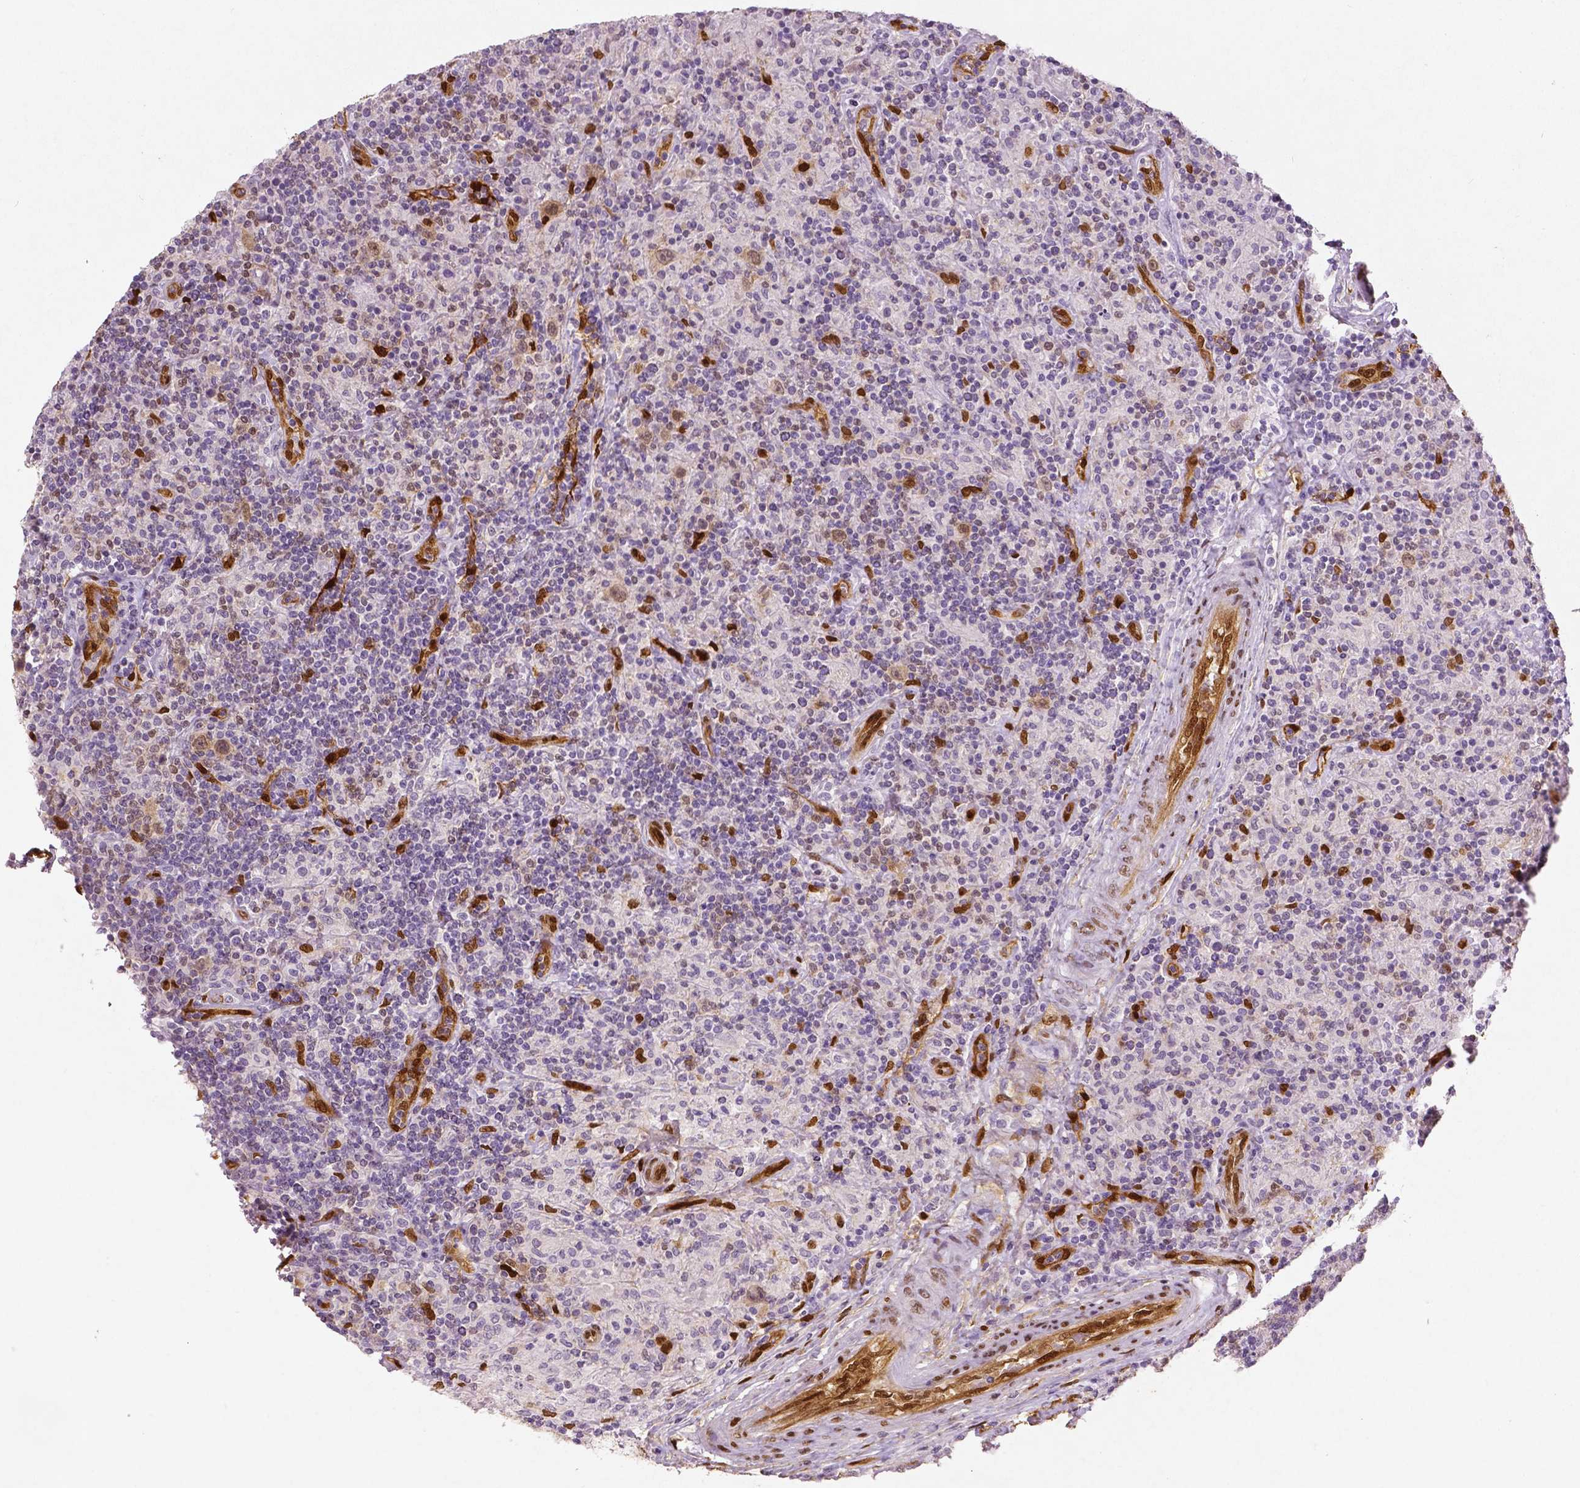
{"staining": {"intensity": "negative", "quantity": "none", "location": "none"}, "tissue": "lymphoma", "cell_type": "Tumor cells", "image_type": "cancer", "snomed": [{"axis": "morphology", "description": "Hodgkin's disease, NOS"}, {"axis": "topography", "description": "Lymph node"}], "caption": "IHC micrograph of neoplastic tissue: human Hodgkin's disease stained with DAB displays no significant protein expression in tumor cells.", "gene": "WWTR1", "patient": {"sex": "male", "age": 70}}